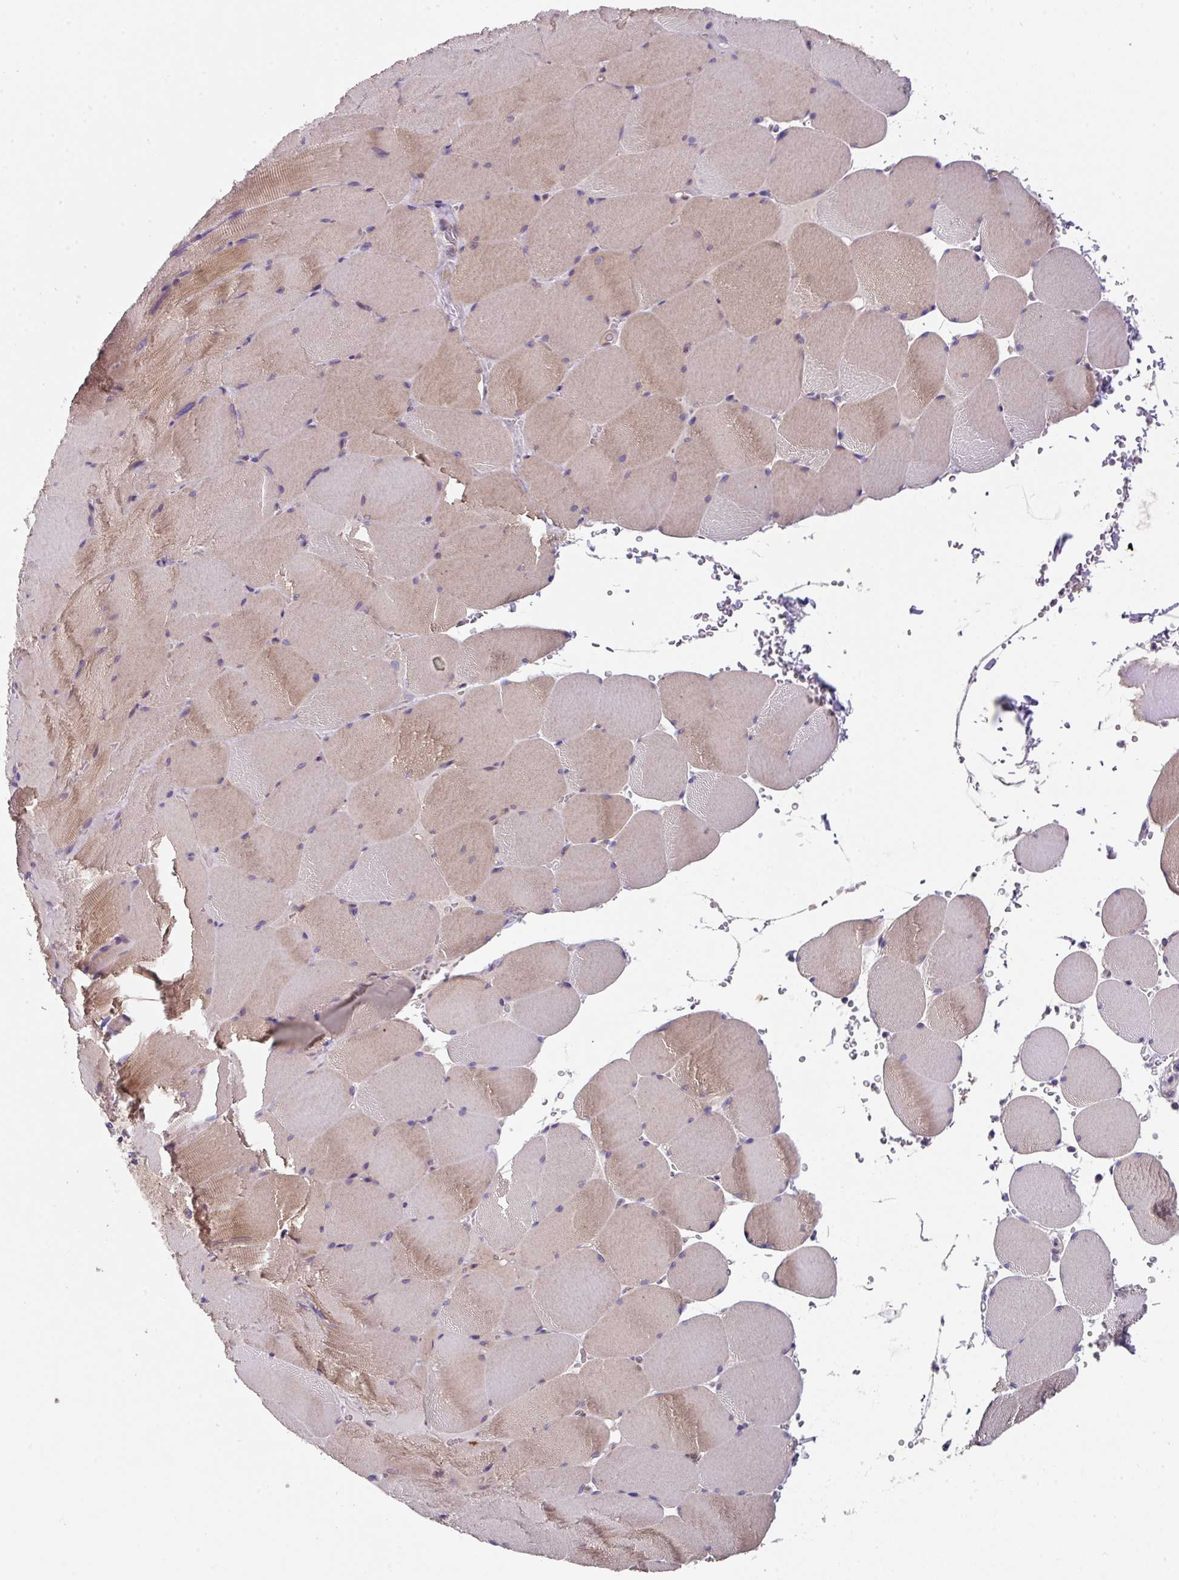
{"staining": {"intensity": "moderate", "quantity": "25%-75%", "location": "cytoplasmic/membranous"}, "tissue": "skeletal muscle", "cell_type": "Myocytes", "image_type": "normal", "snomed": [{"axis": "morphology", "description": "Normal tissue, NOS"}, {"axis": "topography", "description": "Skeletal muscle"}, {"axis": "topography", "description": "Head-Neck"}], "caption": "There is medium levels of moderate cytoplasmic/membranous staining in myocytes of benign skeletal muscle, as demonstrated by immunohistochemical staining (brown color).", "gene": "EIF4B", "patient": {"sex": "male", "age": 66}}